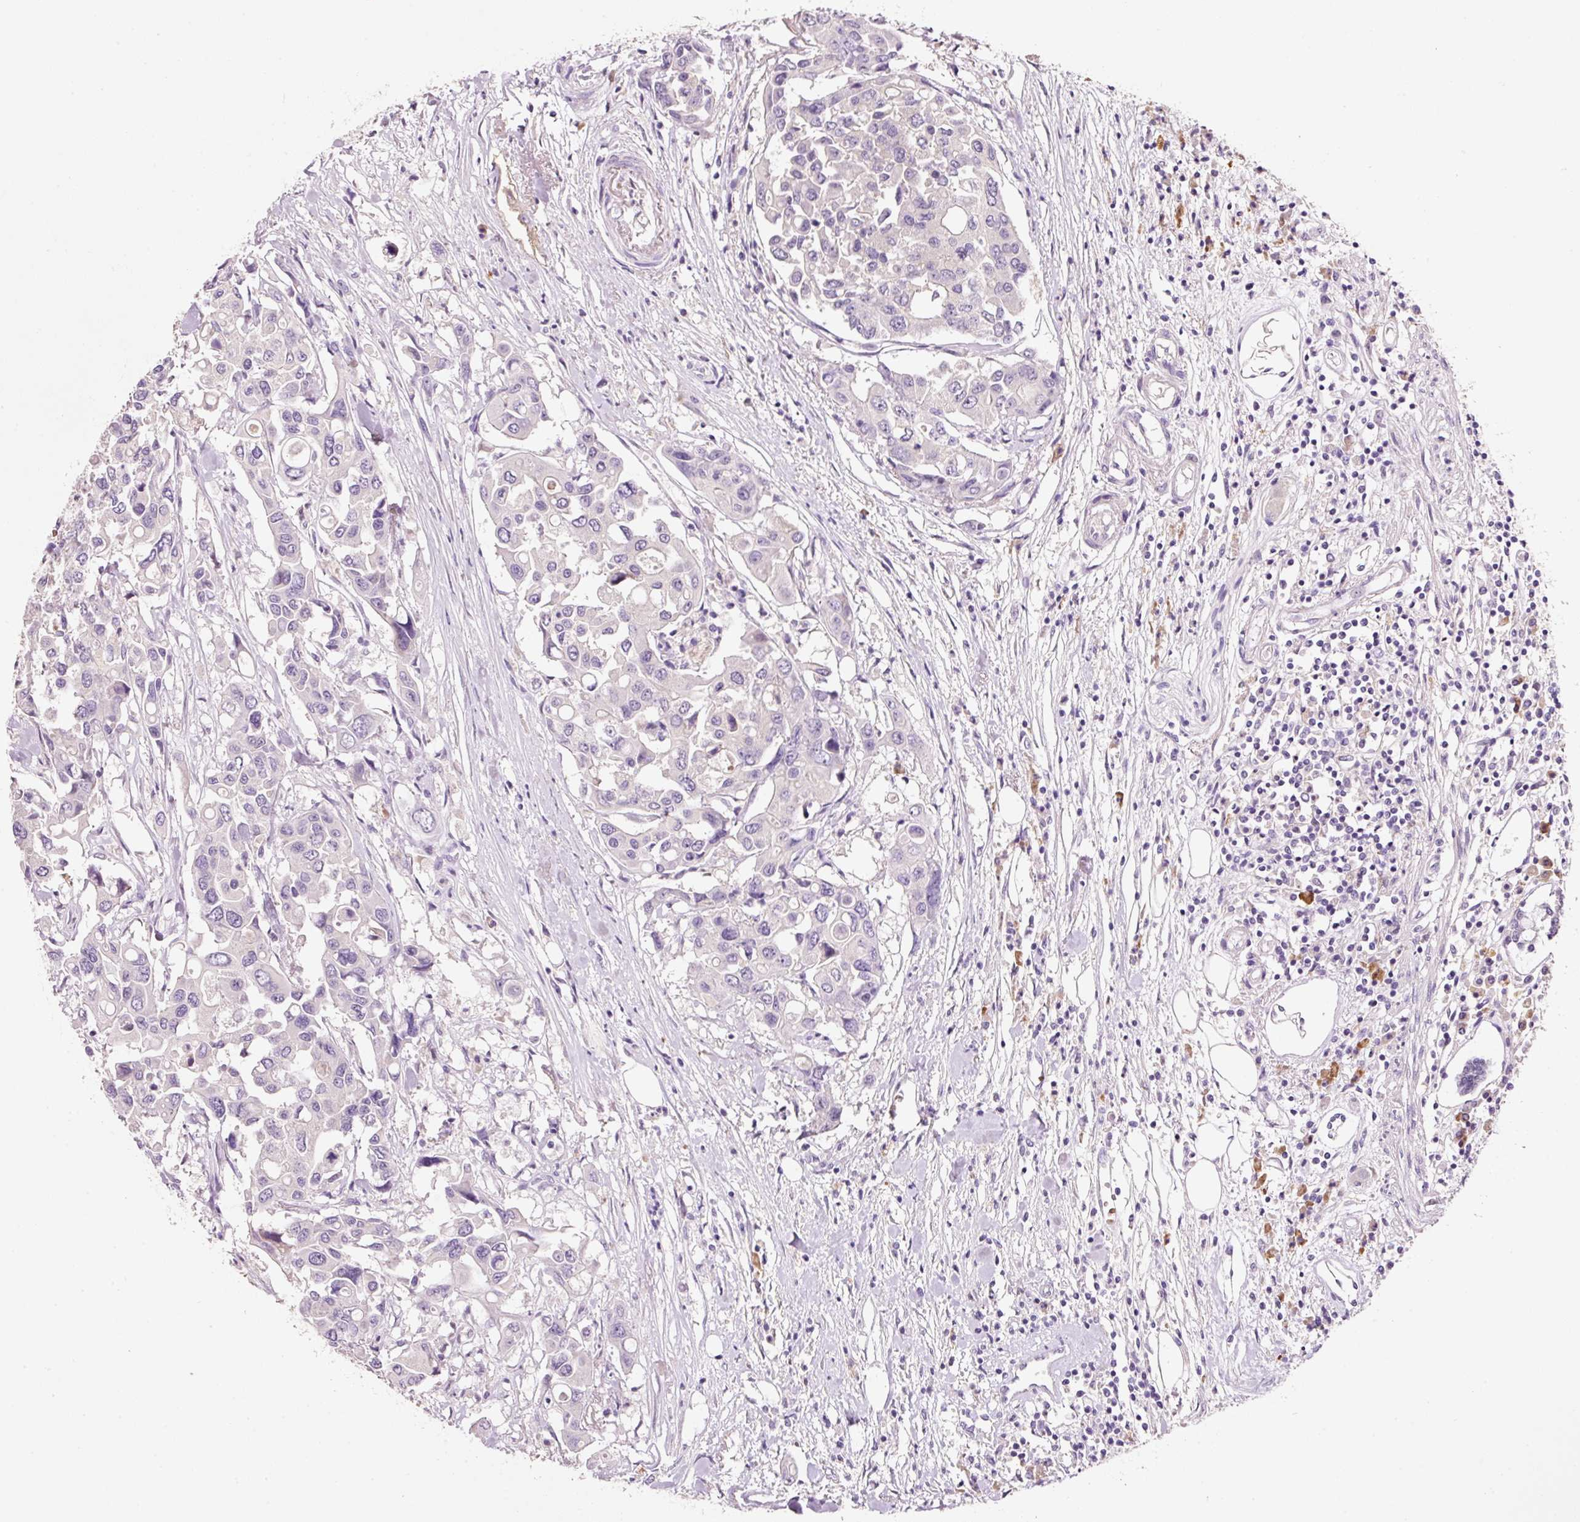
{"staining": {"intensity": "negative", "quantity": "none", "location": "none"}, "tissue": "colorectal cancer", "cell_type": "Tumor cells", "image_type": "cancer", "snomed": [{"axis": "morphology", "description": "Adenocarcinoma, NOS"}, {"axis": "topography", "description": "Colon"}], "caption": "Immunohistochemical staining of adenocarcinoma (colorectal) exhibits no significant positivity in tumor cells.", "gene": "TENT5C", "patient": {"sex": "male", "age": 77}}